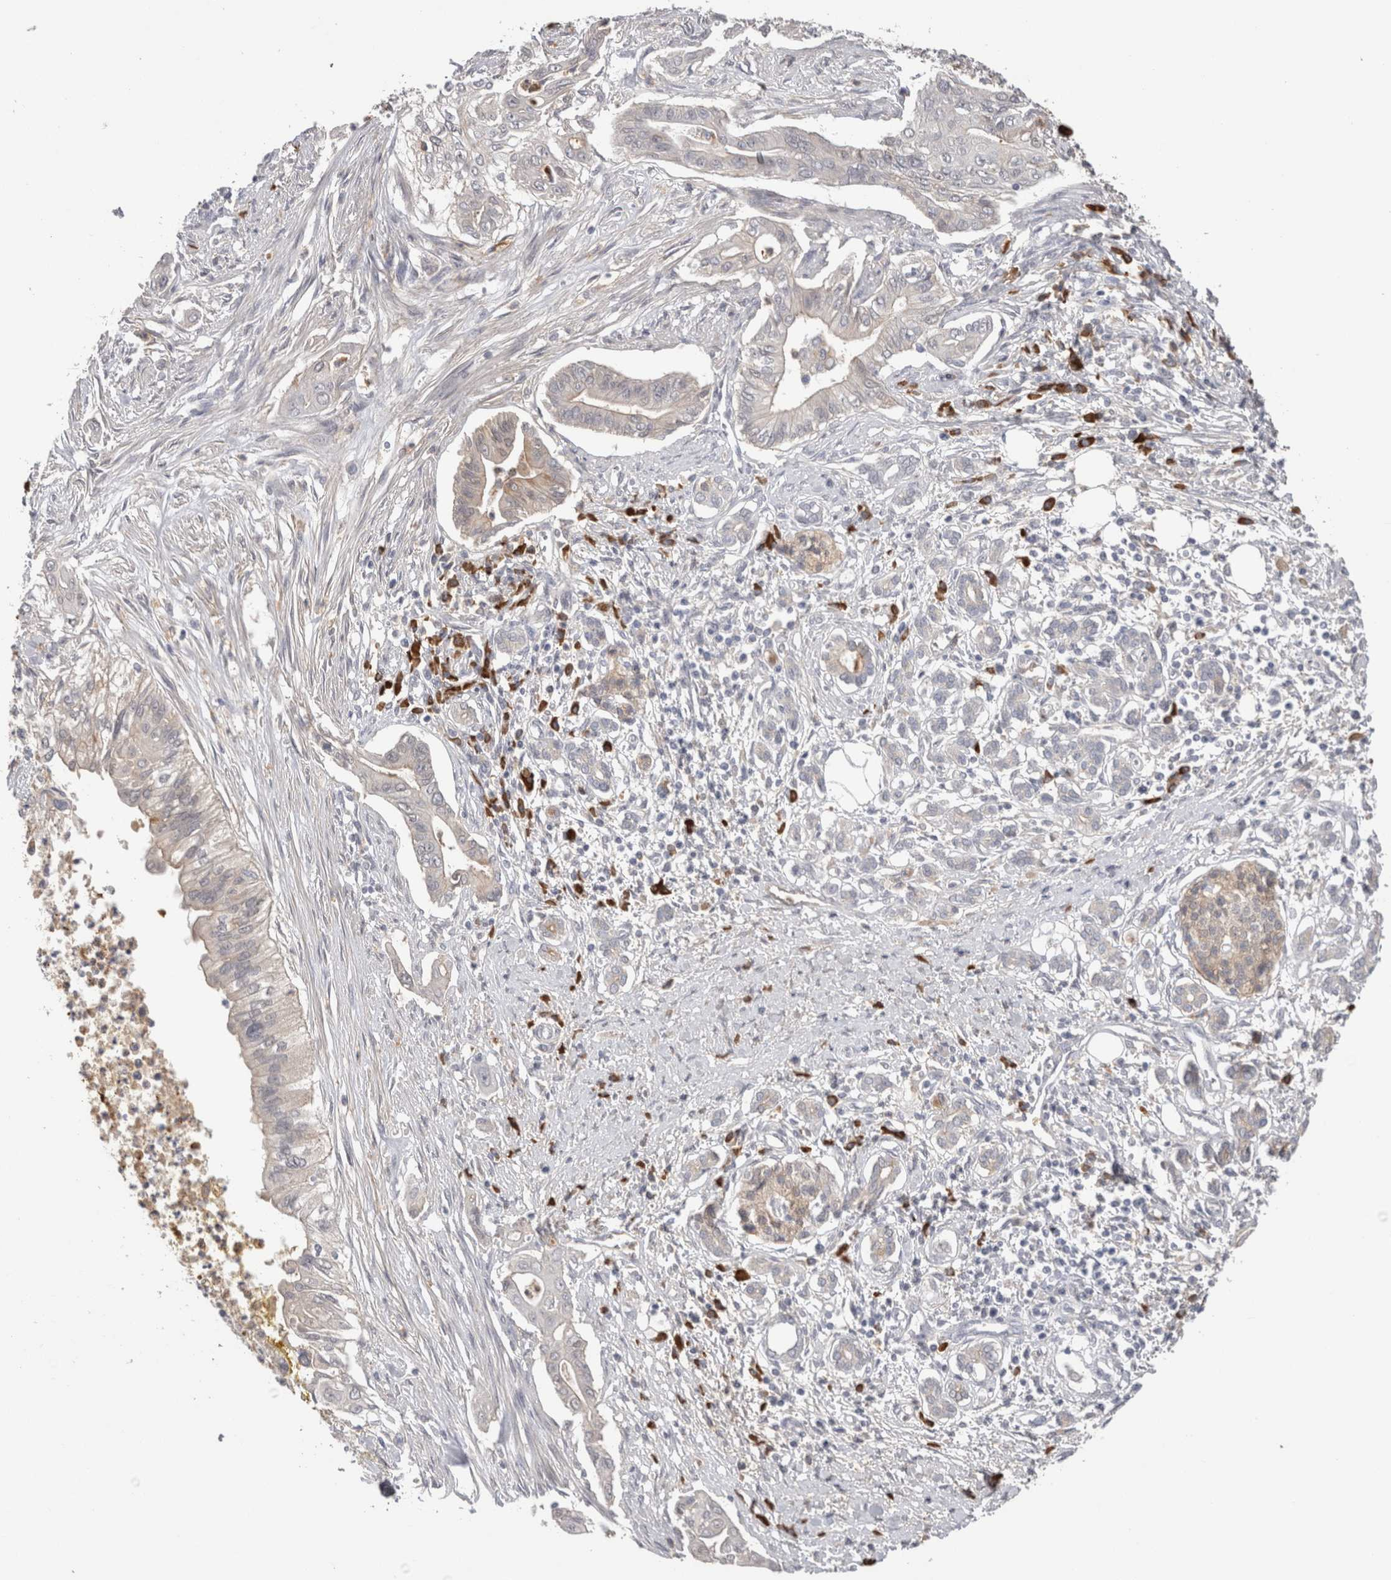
{"staining": {"intensity": "negative", "quantity": "none", "location": "none"}, "tissue": "pancreatic cancer", "cell_type": "Tumor cells", "image_type": "cancer", "snomed": [{"axis": "morphology", "description": "Adenocarcinoma, NOS"}, {"axis": "topography", "description": "Pancreas"}], "caption": "The immunohistochemistry micrograph has no significant staining in tumor cells of pancreatic cancer tissue.", "gene": "PPP3CC", "patient": {"sex": "male", "age": 58}}